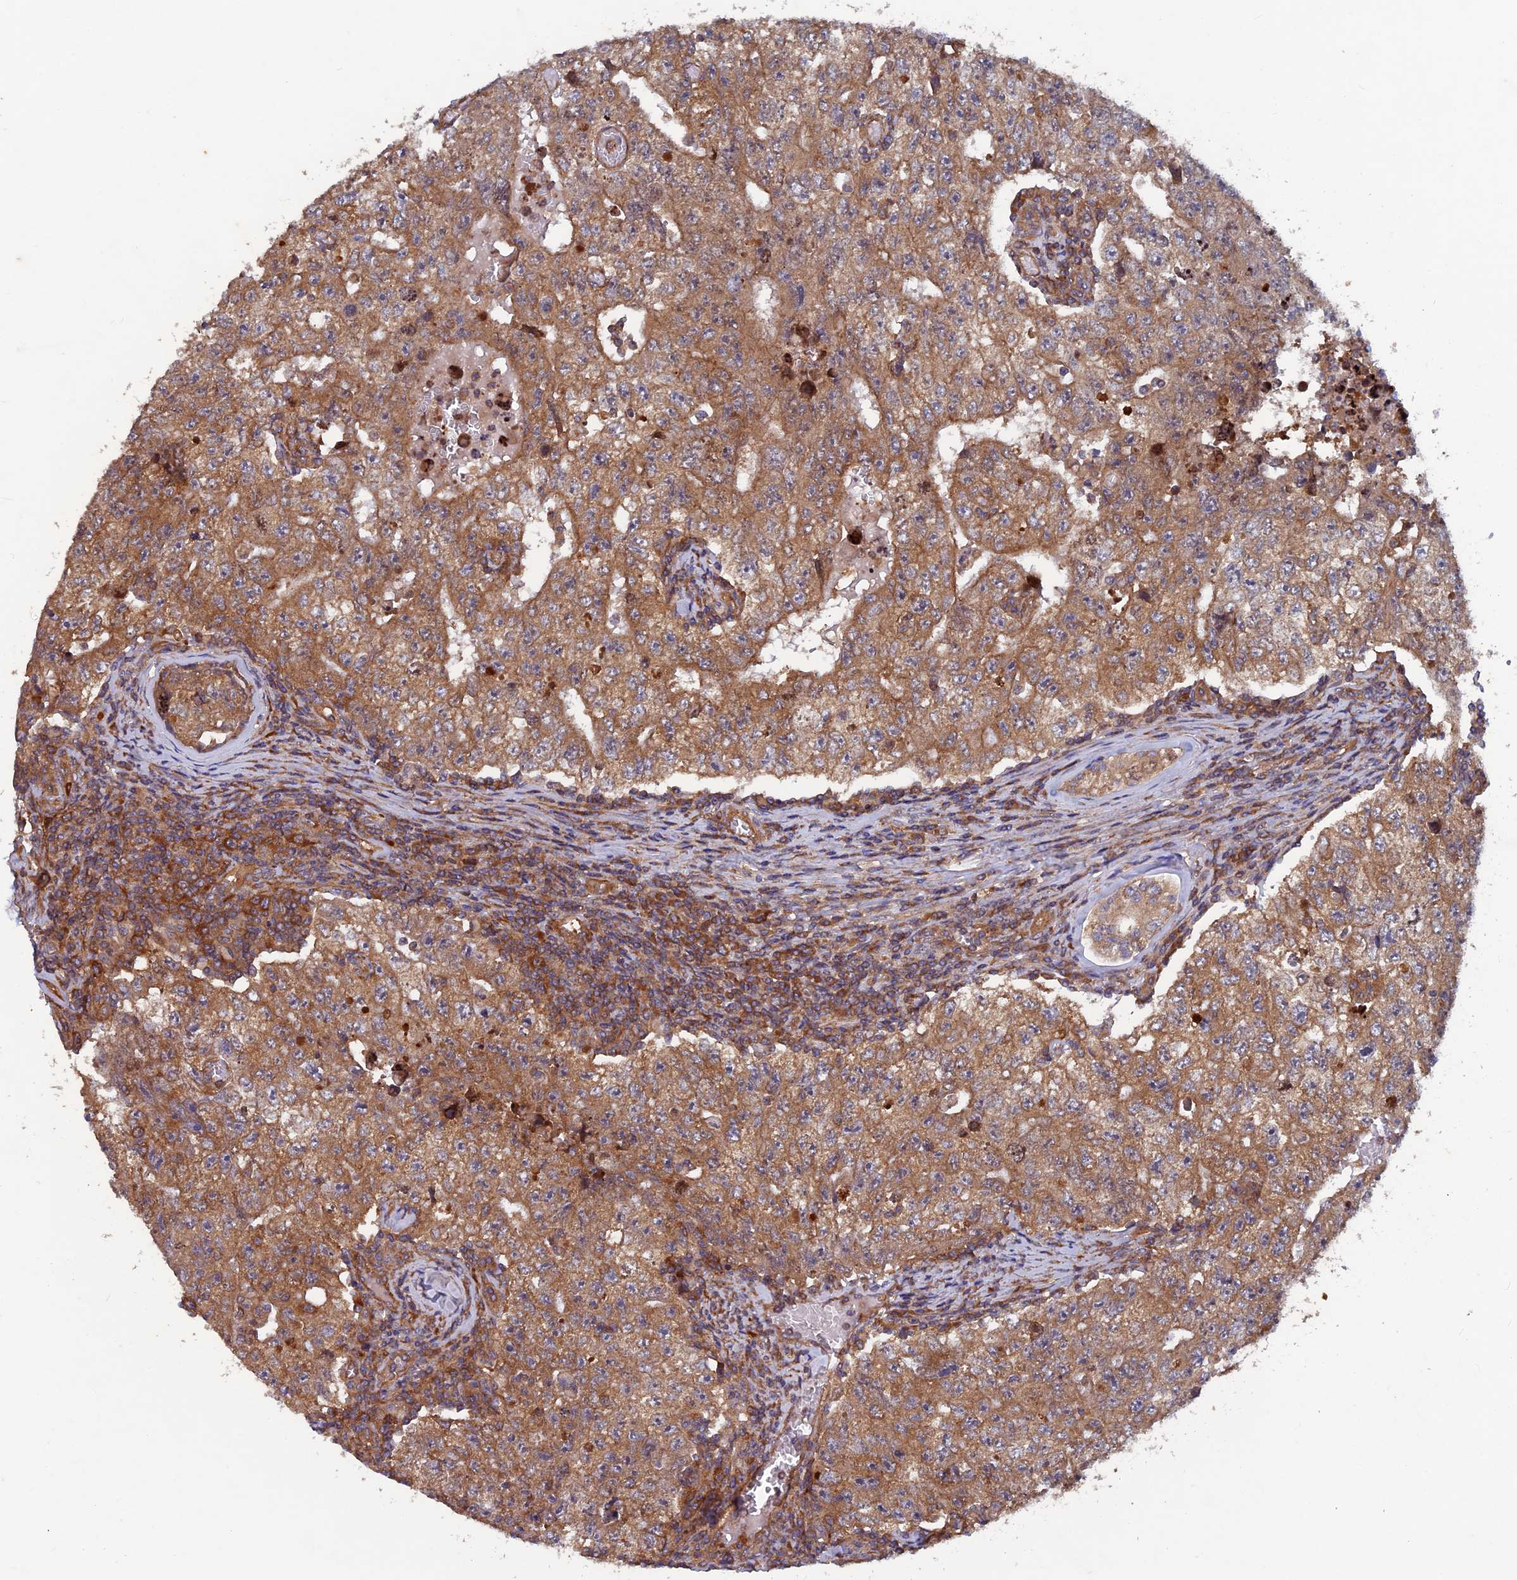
{"staining": {"intensity": "strong", "quantity": ">75%", "location": "cytoplasmic/membranous"}, "tissue": "testis cancer", "cell_type": "Tumor cells", "image_type": "cancer", "snomed": [{"axis": "morphology", "description": "Carcinoma, Embryonal, NOS"}, {"axis": "topography", "description": "Testis"}], "caption": "A histopathology image of human testis embryonal carcinoma stained for a protein exhibits strong cytoplasmic/membranous brown staining in tumor cells. The staining was performed using DAB (3,3'-diaminobenzidine) to visualize the protein expression in brown, while the nuclei were stained in blue with hematoxylin (Magnification: 20x).", "gene": "NCAPG", "patient": {"sex": "male", "age": 17}}